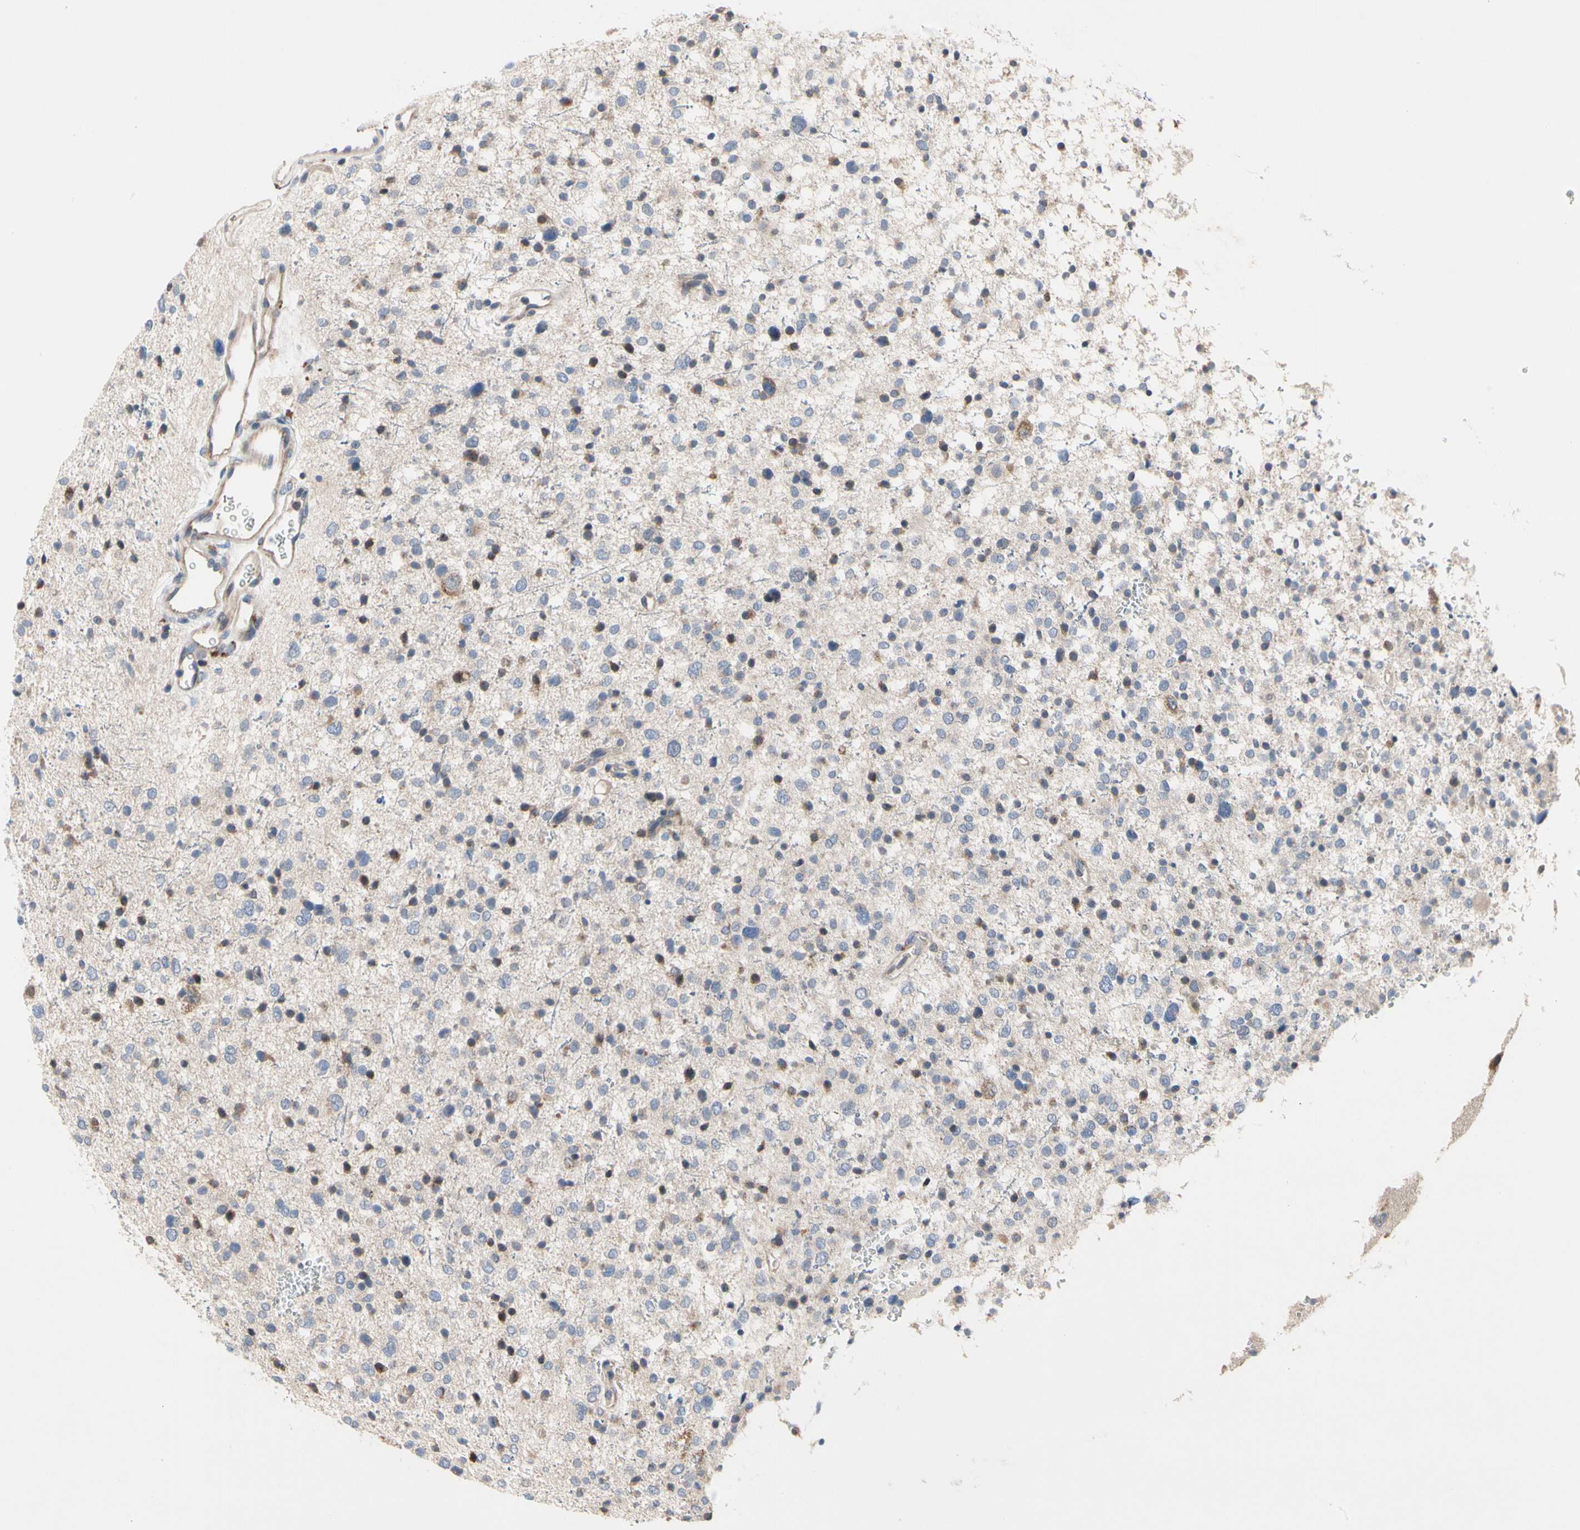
{"staining": {"intensity": "negative", "quantity": "none", "location": "none"}, "tissue": "glioma", "cell_type": "Tumor cells", "image_type": "cancer", "snomed": [{"axis": "morphology", "description": "Glioma, malignant, Low grade"}, {"axis": "topography", "description": "Brain"}], "caption": "Immunohistochemistry image of neoplastic tissue: malignant glioma (low-grade) stained with DAB (3,3'-diaminobenzidine) demonstrates no significant protein expression in tumor cells.", "gene": "MMEL1", "patient": {"sex": "female", "age": 37}}